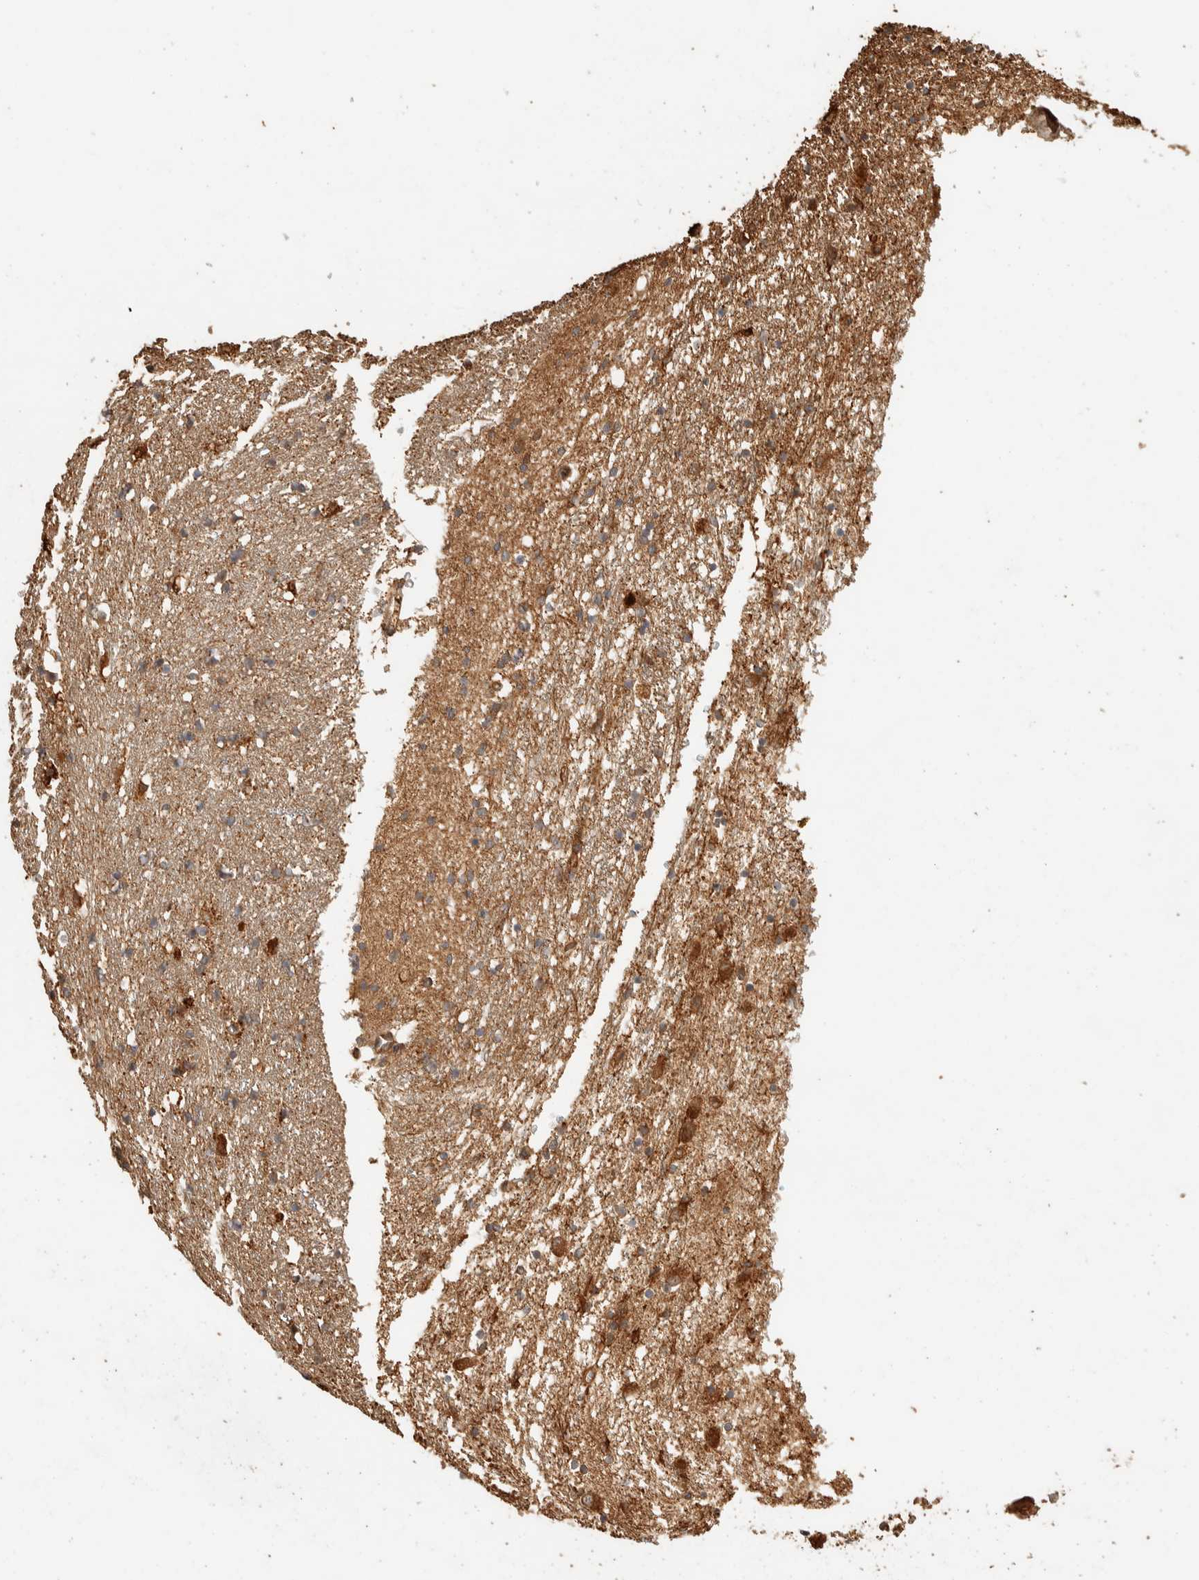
{"staining": {"intensity": "moderate", "quantity": "<25%", "location": "cytoplasmic/membranous"}, "tissue": "caudate", "cell_type": "Glial cells", "image_type": "normal", "snomed": [{"axis": "morphology", "description": "Normal tissue, NOS"}, {"axis": "topography", "description": "Lateral ventricle wall"}], "caption": "Moderate cytoplasmic/membranous protein staining is appreciated in approximately <25% of glial cells in caudate. Immunohistochemistry (ihc) stains the protein in brown and the nuclei are stained blue.", "gene": "EXOC7", "patient": {"sex": "female", "age": 54}}